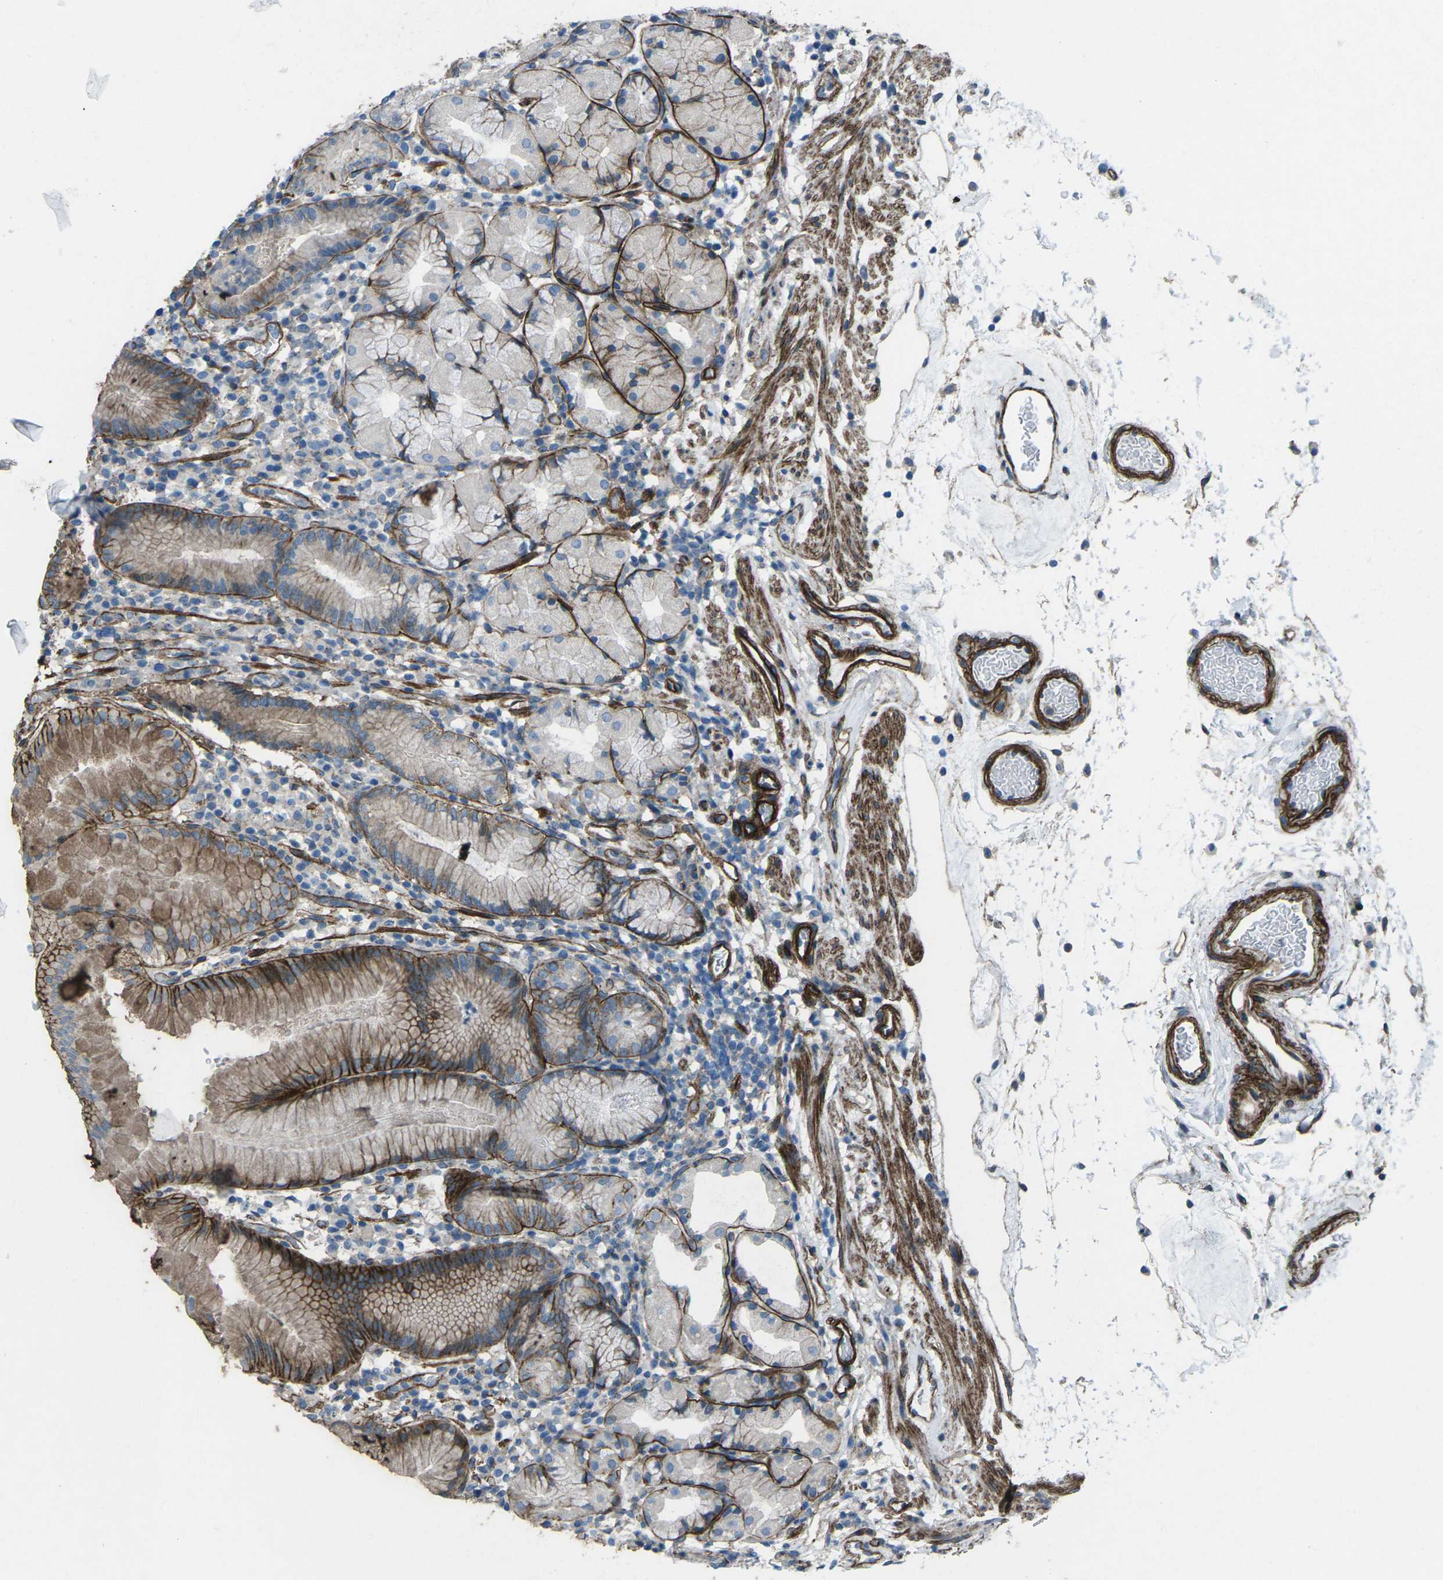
{"staining": {"intensity": "strong", "quantity": "25%-75%", "location": "cytoplasmic/membranous"}, "tissue": "stomach", "cell_type": "Glandular cells", "image_type": "normal", "snomed": [{"axis": "morphology", "description": "Normal tissue, NOS"}, {"axis": "topography", "description": "Stomach"}, {"axis": "topography", "description": "Stomach, lower"}], "caption": "Protein staining of normal stomach reveals strong cytoplasmic/membranous expression in approximately 25%-75% of glandular cells.", "gene": "UTRN", "patient": {"sex": "female", "age": 75}}